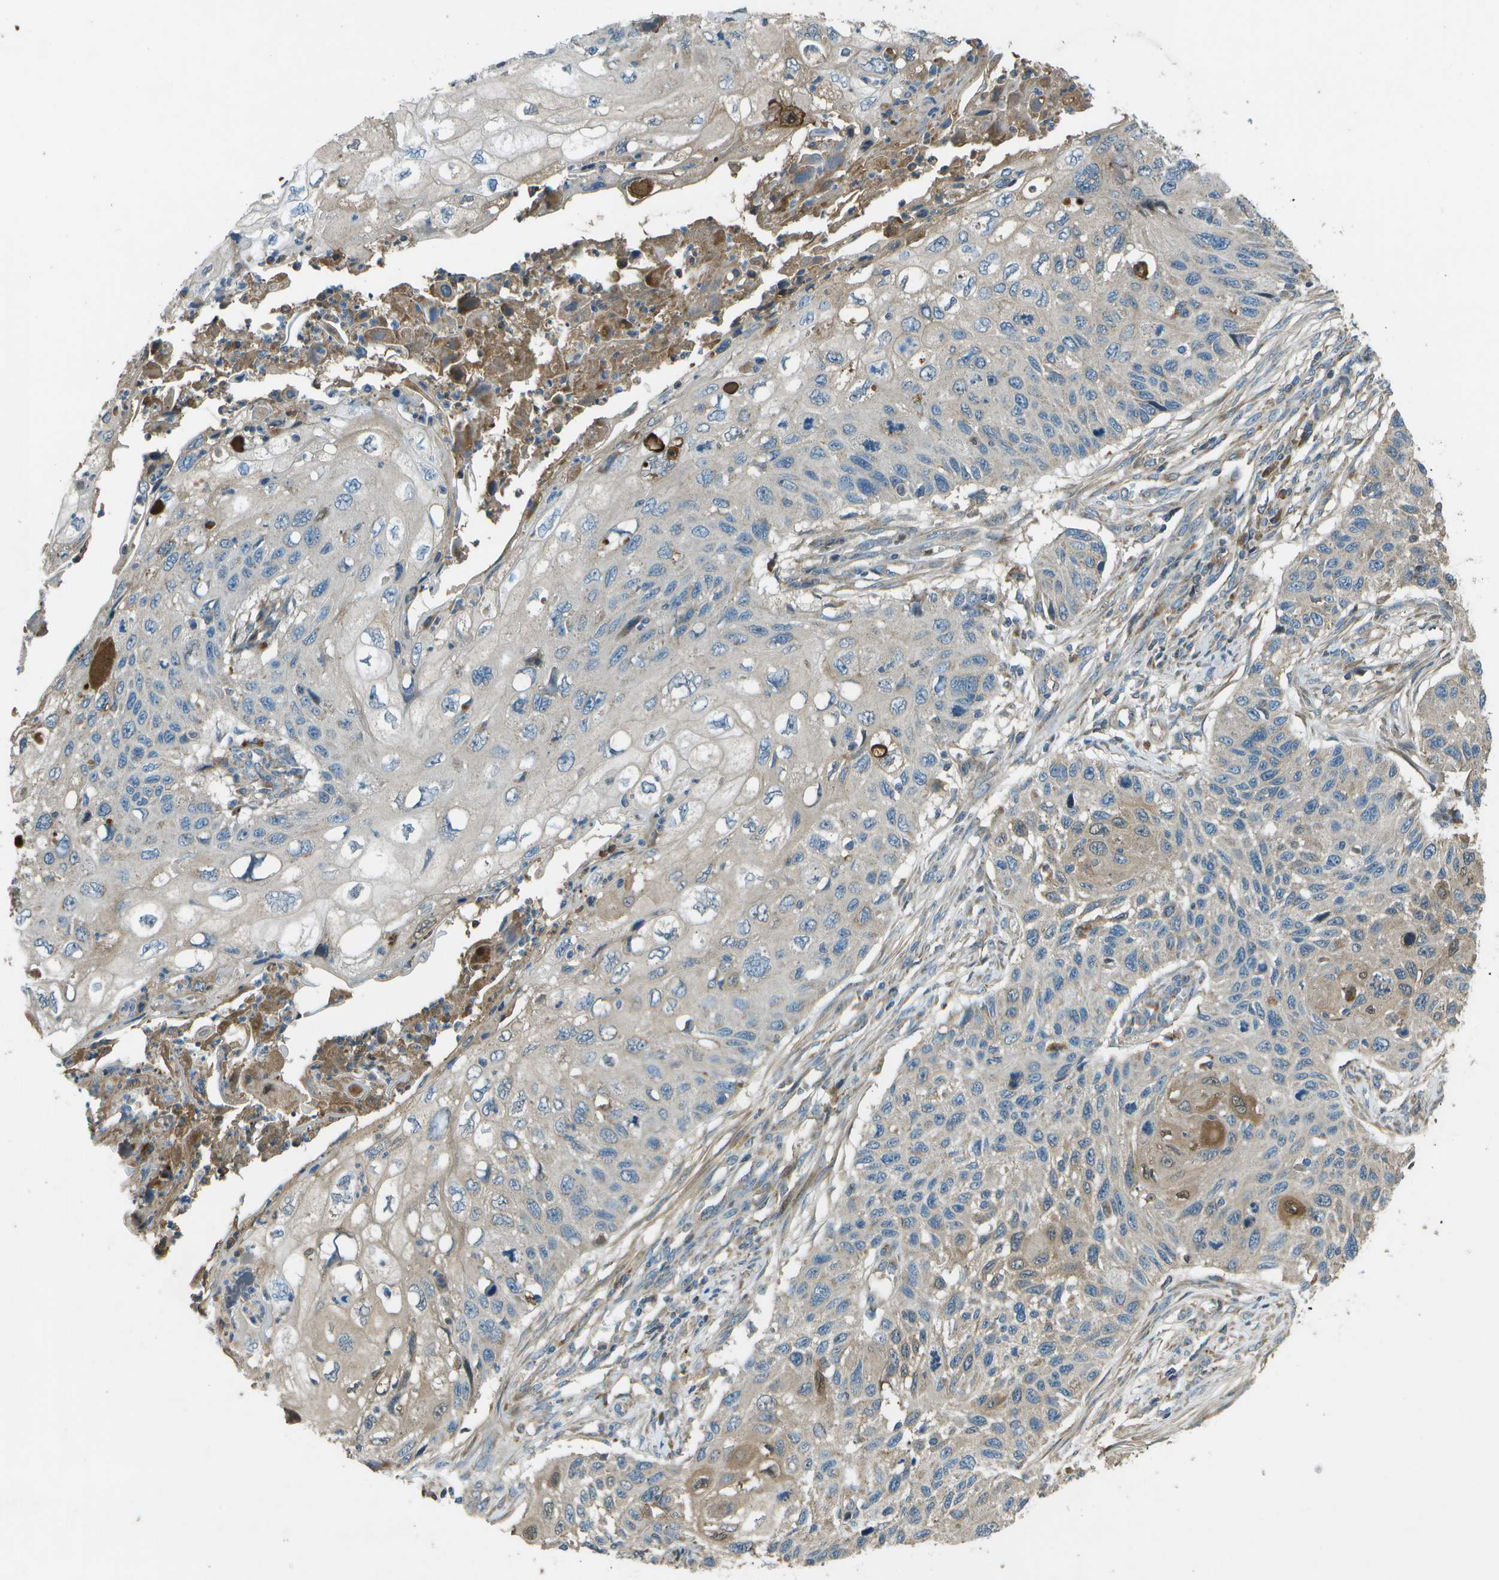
{"staining": {"intensity": "weak", "quantity": "<25%", "location": "cytoplasmic/membranous"}, "tissue": "cervical cancer", "cell_type": "Tumor cells", "image_type": "cancer", "snomed": [{"axis": "morphology", "description": "Squamous cell carcinoma, NOS"}, {"axis": "topography", "description": "Cervix"}], "caption": "DAB (3,3'-diaminobenzidine) immunohistochemical staining of human cervical cancer shows no significant staining in tumor cells. (Brightfield microscopy of DAB (3,3'-diaminobenzidine) immunohistochemistry (IHC) at high magnification).", "gene": "PXYLP1", "patient": {"sex": "female", "age": 70}}